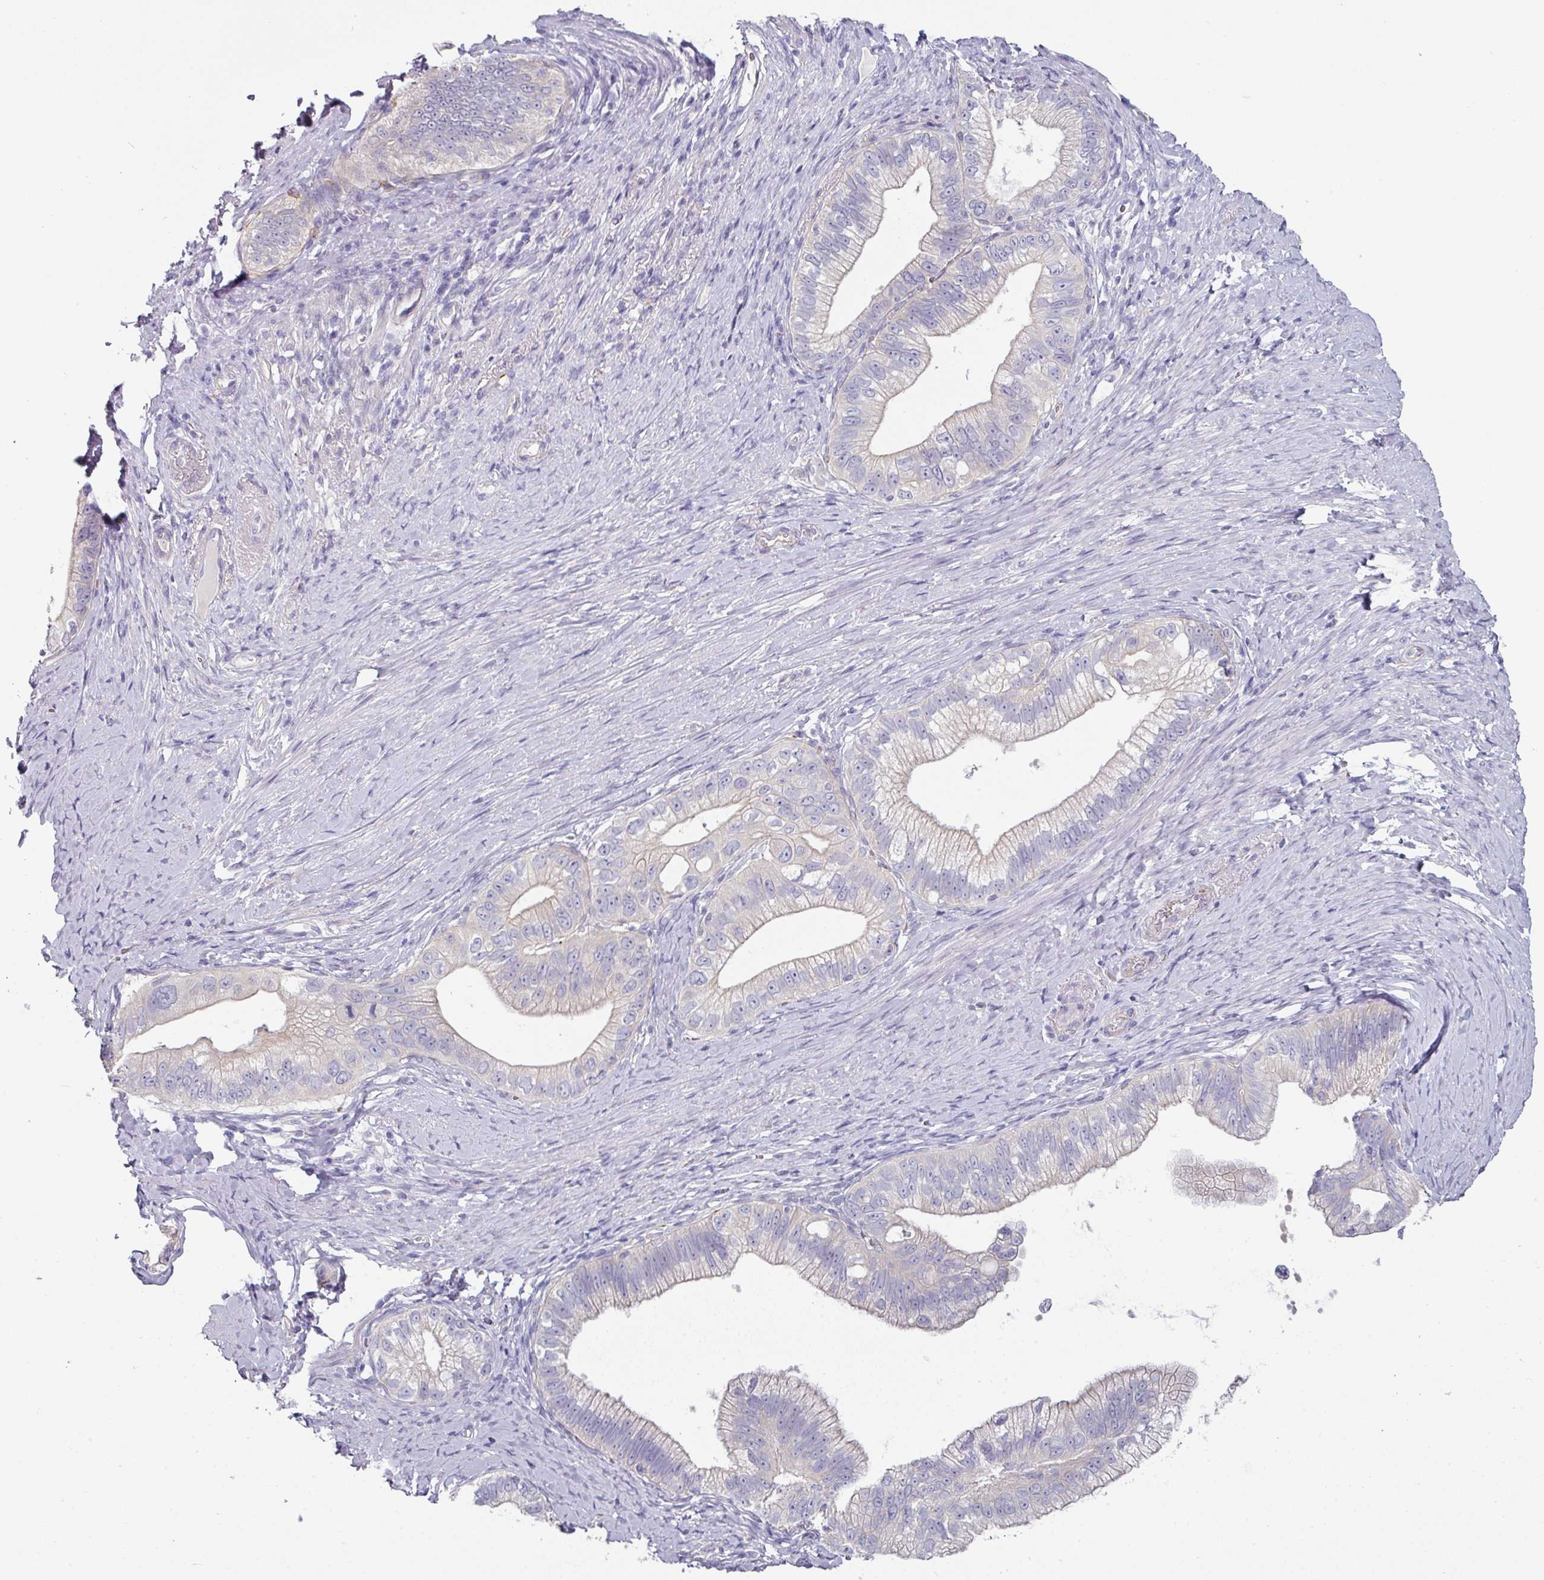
{"staining": {"intensity": "negative", "quantity": "none", "location": "none"}, "tissue": "pancreatic cancer", "cell_type": "Tumor cells", "image_type": "cancer", "snomed": [{"axis": "morphology", "description": "Adenocarcinoma, NOS"}, {"axis": "topography", "description": "Pancreas"}], "caption": "DAB (3,3'-diaminobenzidine) immunohistochemical staining of human pancreatic adenocarcinoma exhibits no significant staining in tumor cells.", "gene": "SLC17A7", "patient": {"sex": "male", "age": 70}}